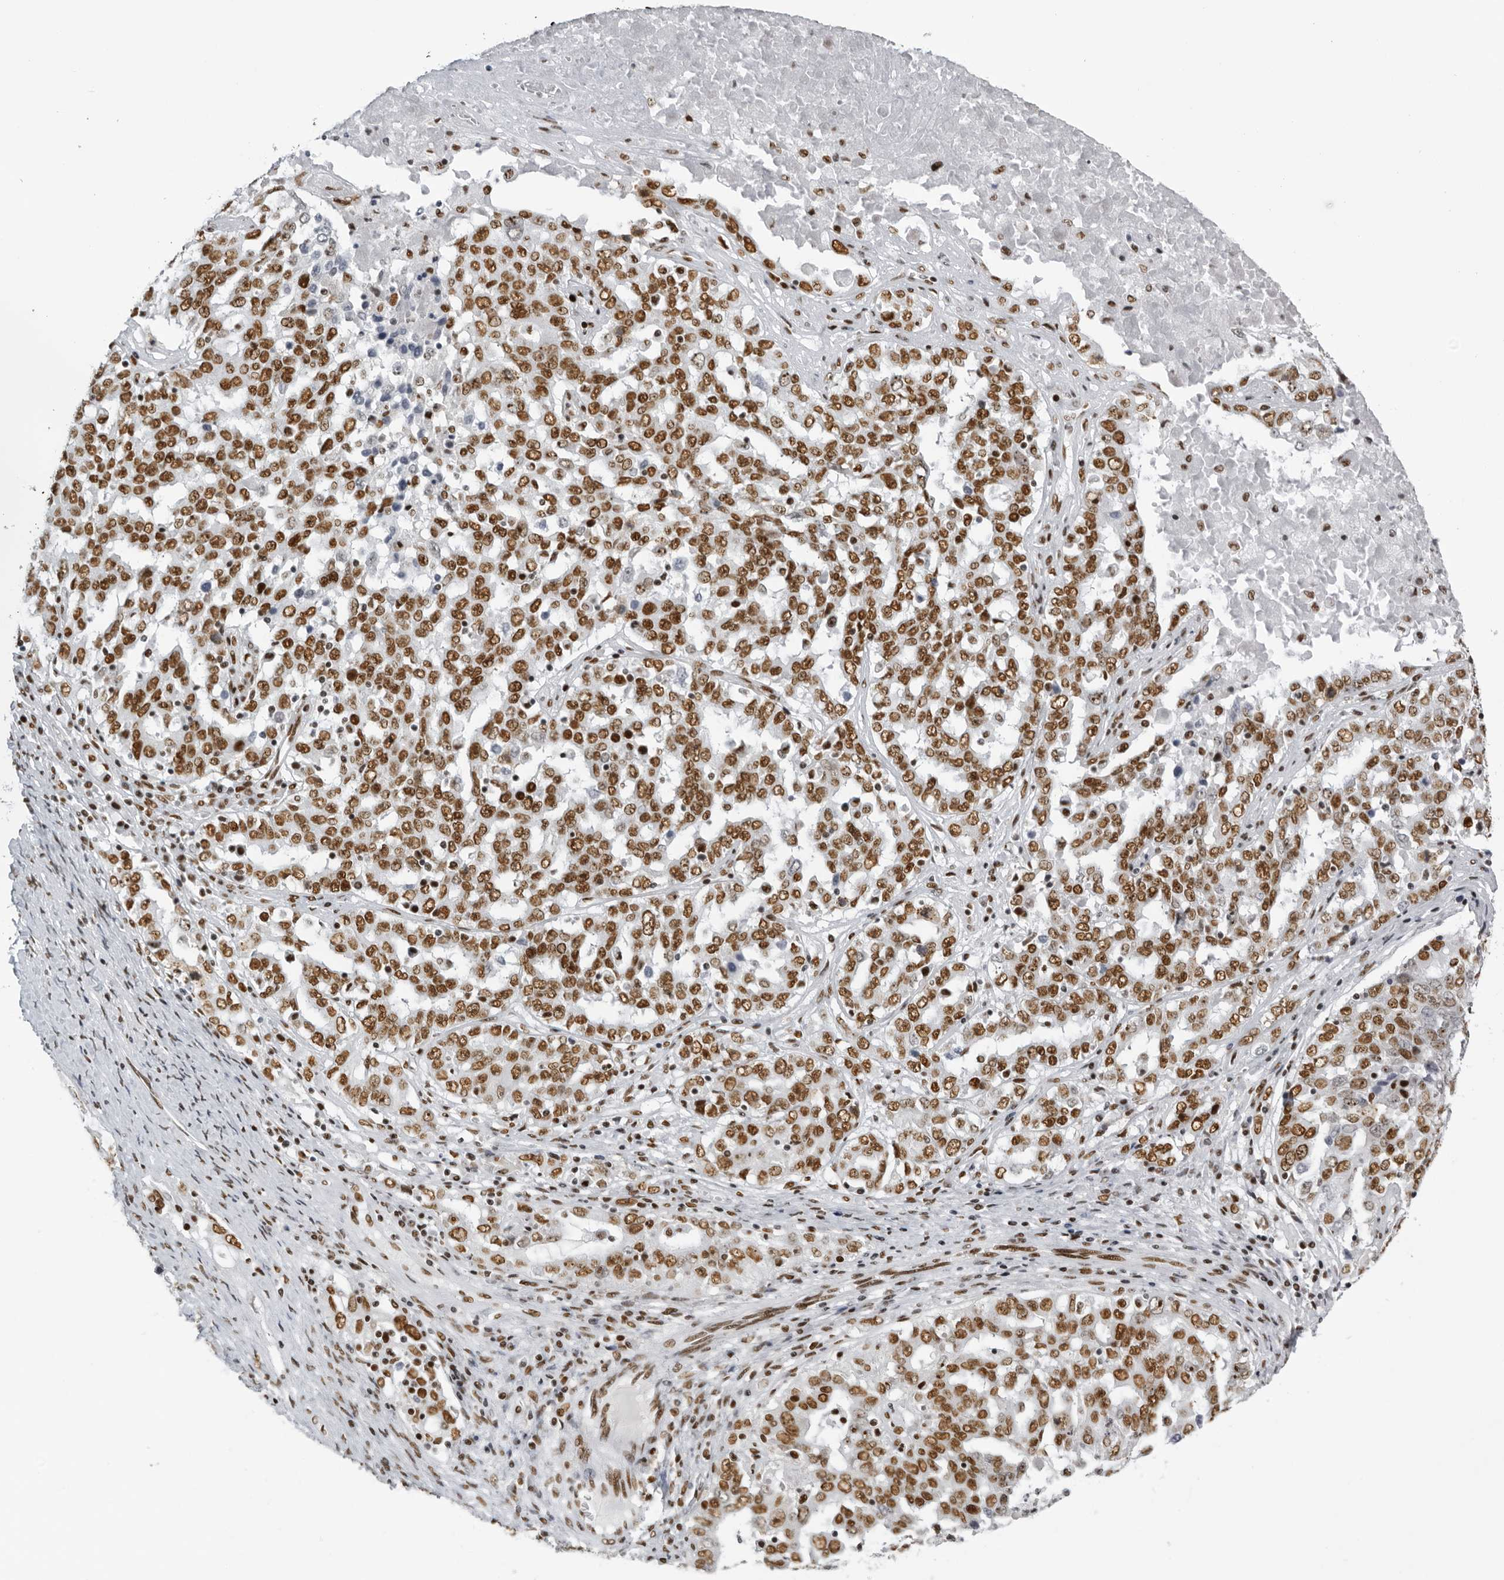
{"staining": {"intensity": "strong", "quantity": ">75%", "location": "nuclear"}, "tissue": "ovarian cancer", "cell_type": "Tumor cells", "image_type": "cancer", "snomed": [{"axis": "morphology", "description": "Carcinoma, endometroid"}, {"axis": "topography", "description": "Ovary"}], "caption": "Immunohistochemistry image of human endometroid carcinoma (ovarian) stained for a protein (brown), which shows high levels of strong nuclear positivity in approximately >75% of tumor cells.", "gene": "DHX9", "patient": {"sex": "female", "age": 62}}